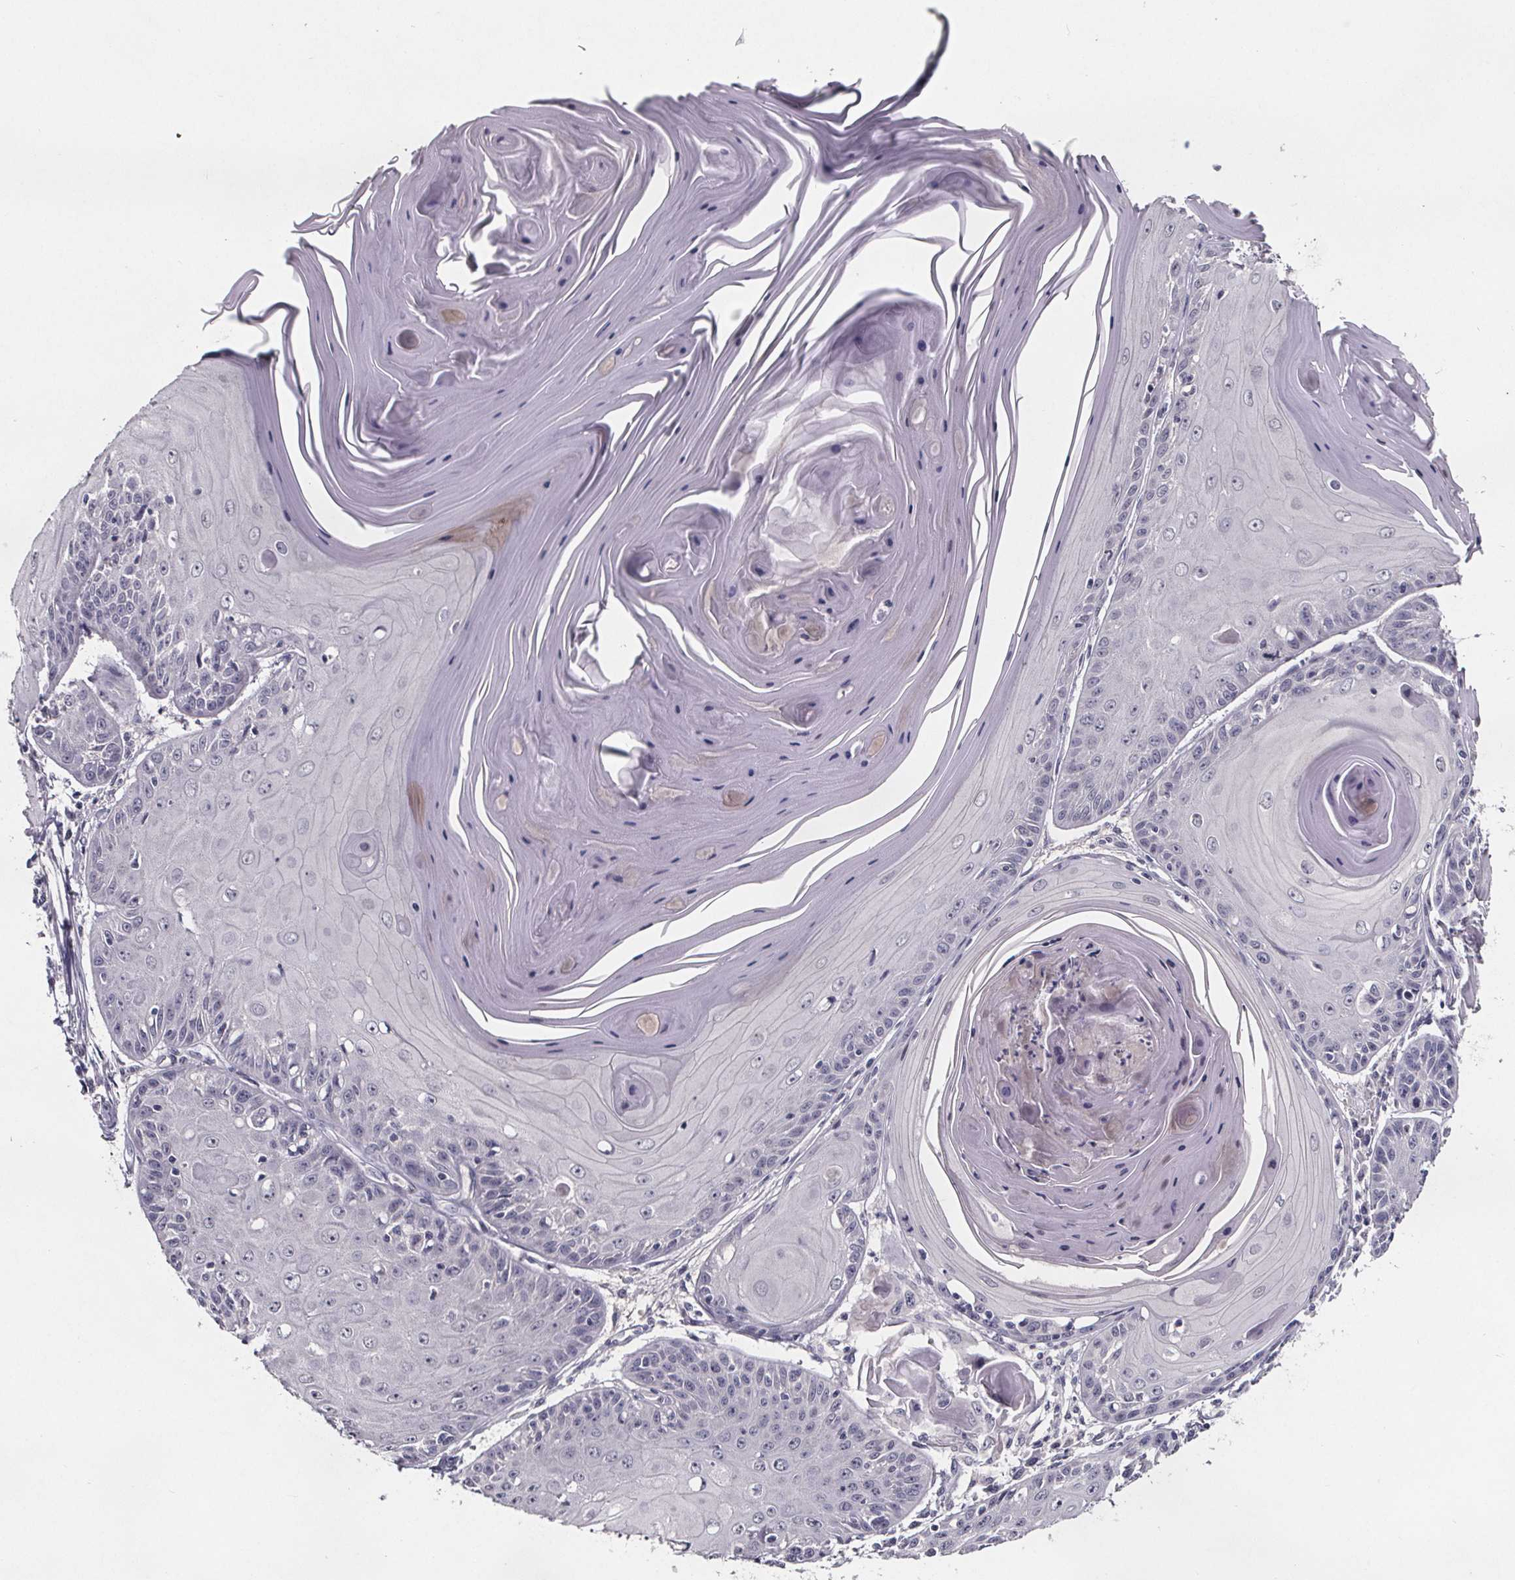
{"staining": {"intensity": "negative", "quantity": "none", "location": "none"}, "tissue": "skin cancer", "cell_type": "Tumor cells", "image_type": "cancer", "snomed": [{"axis": "morphology", "description": "Squamous cell carcinoma, NOS"}, {"axis": "topography", "description": "Skin"}, {"axis": "topography", "description": "Vulva"}], "caption": "Immunohistochemistry (IHC) of human skin squamous cell carcinoma shows no staining in tumor cells.", "gene": "AR", "patient": {"sex": "female", "age": 85}}